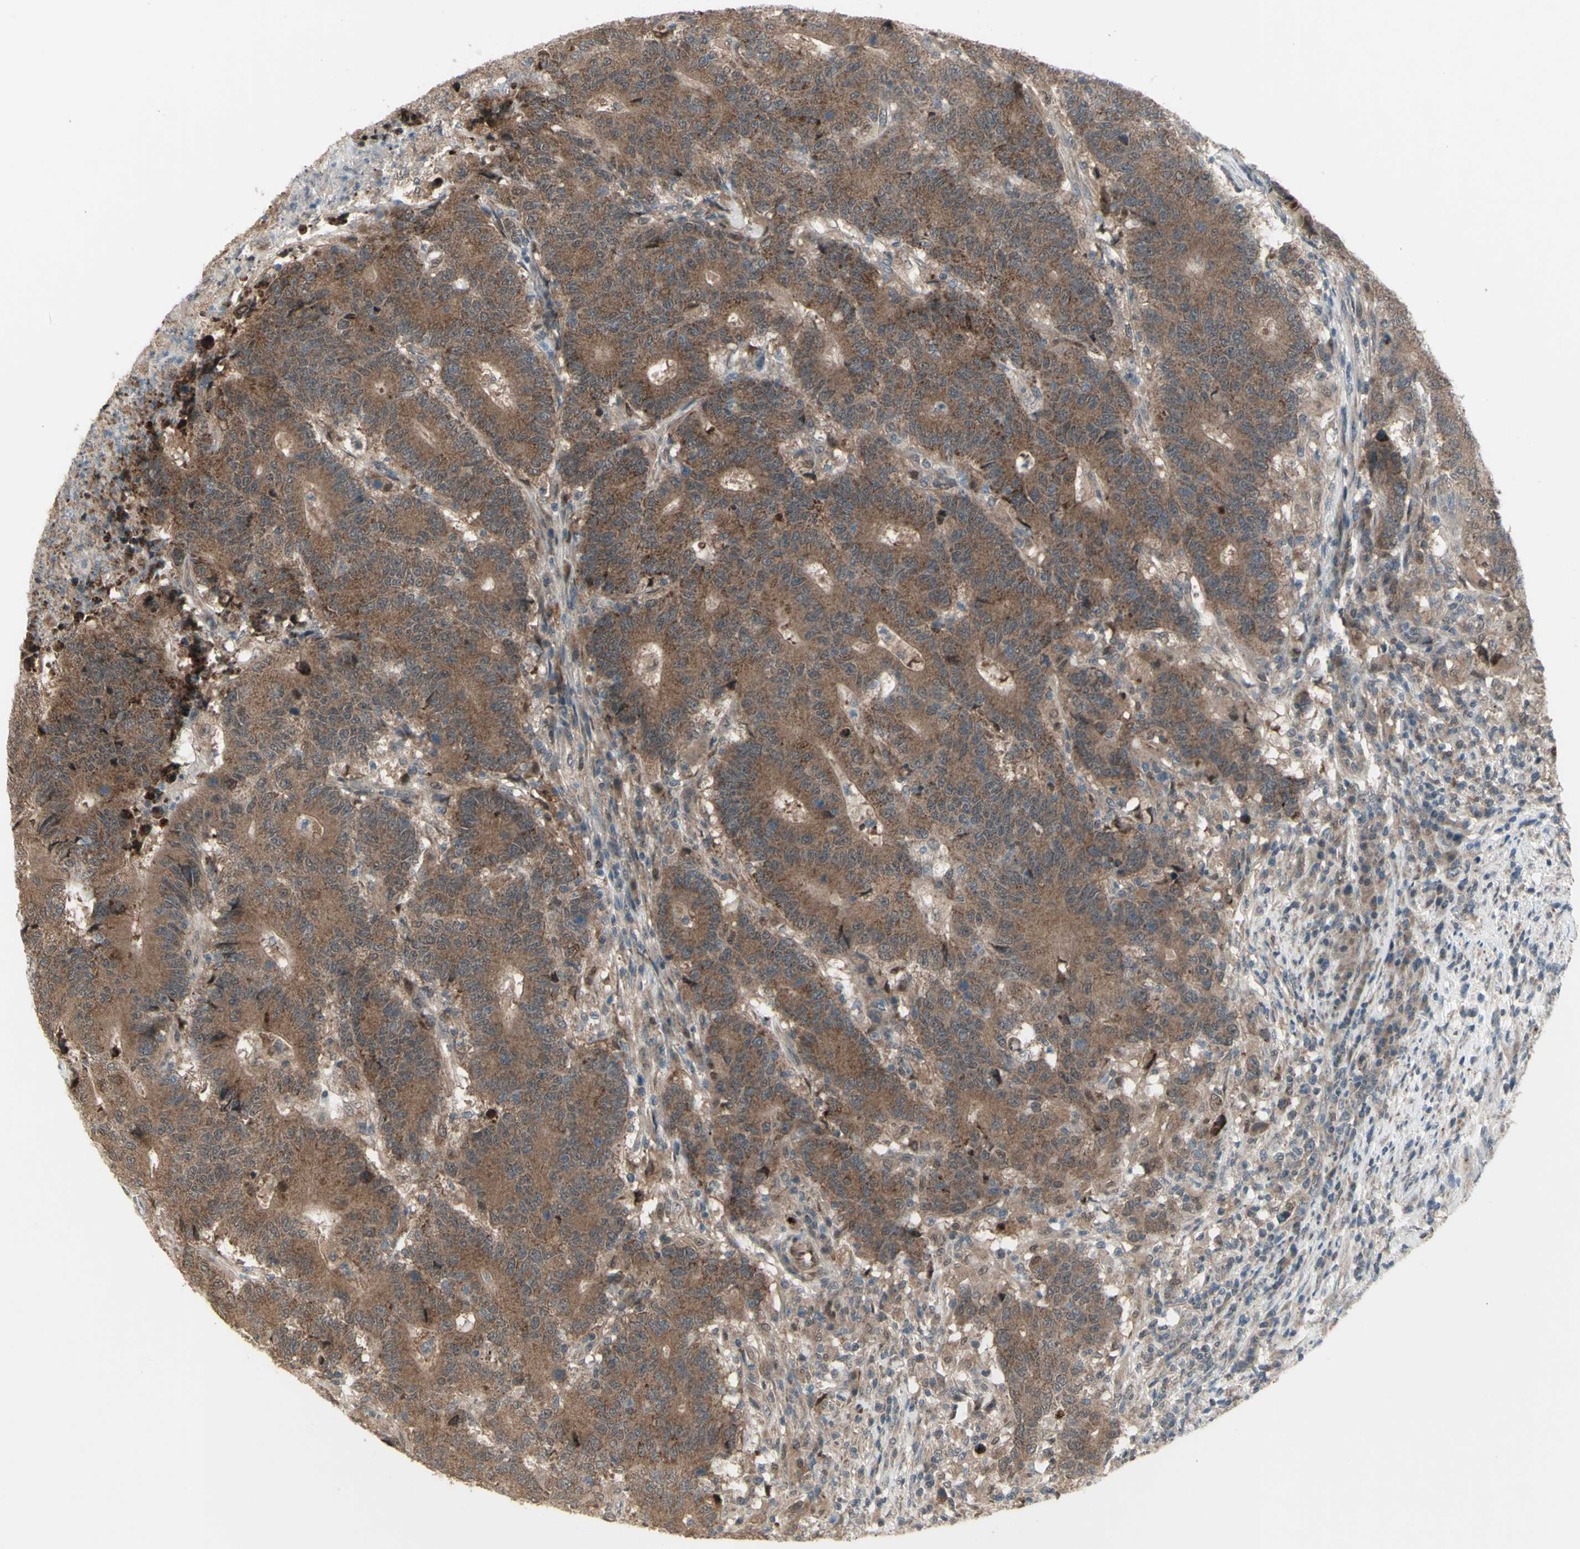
{"staining": {"intensity": "moderate", "quantity": ">75%", "location": "cytoplasmic/membranous"}, "tissue": "colorectal cancer", "cell_type": "Tumor cells", "image_type": "cancer", "snomed": [{"axis": "morphology", "description": "Normal tissue, NOS"}, {"axis": "morphology", "description": "Adenocarcinoma, NOS"}, {"axis": "topography", "description": "Colon"}], "caption": "A high-resolution photomicrograph shows immunohistochemistry (IHC) staining of colorectal adenocarcinoma, which reveals moderate cytoplasmic/membranous positivity in about >75% of tumor cells. The protein of interest is shown in brown color, while the nuclei are stained blue.", "gene": "OSTM1", "patient": {"sex": "female", "age": 75}}